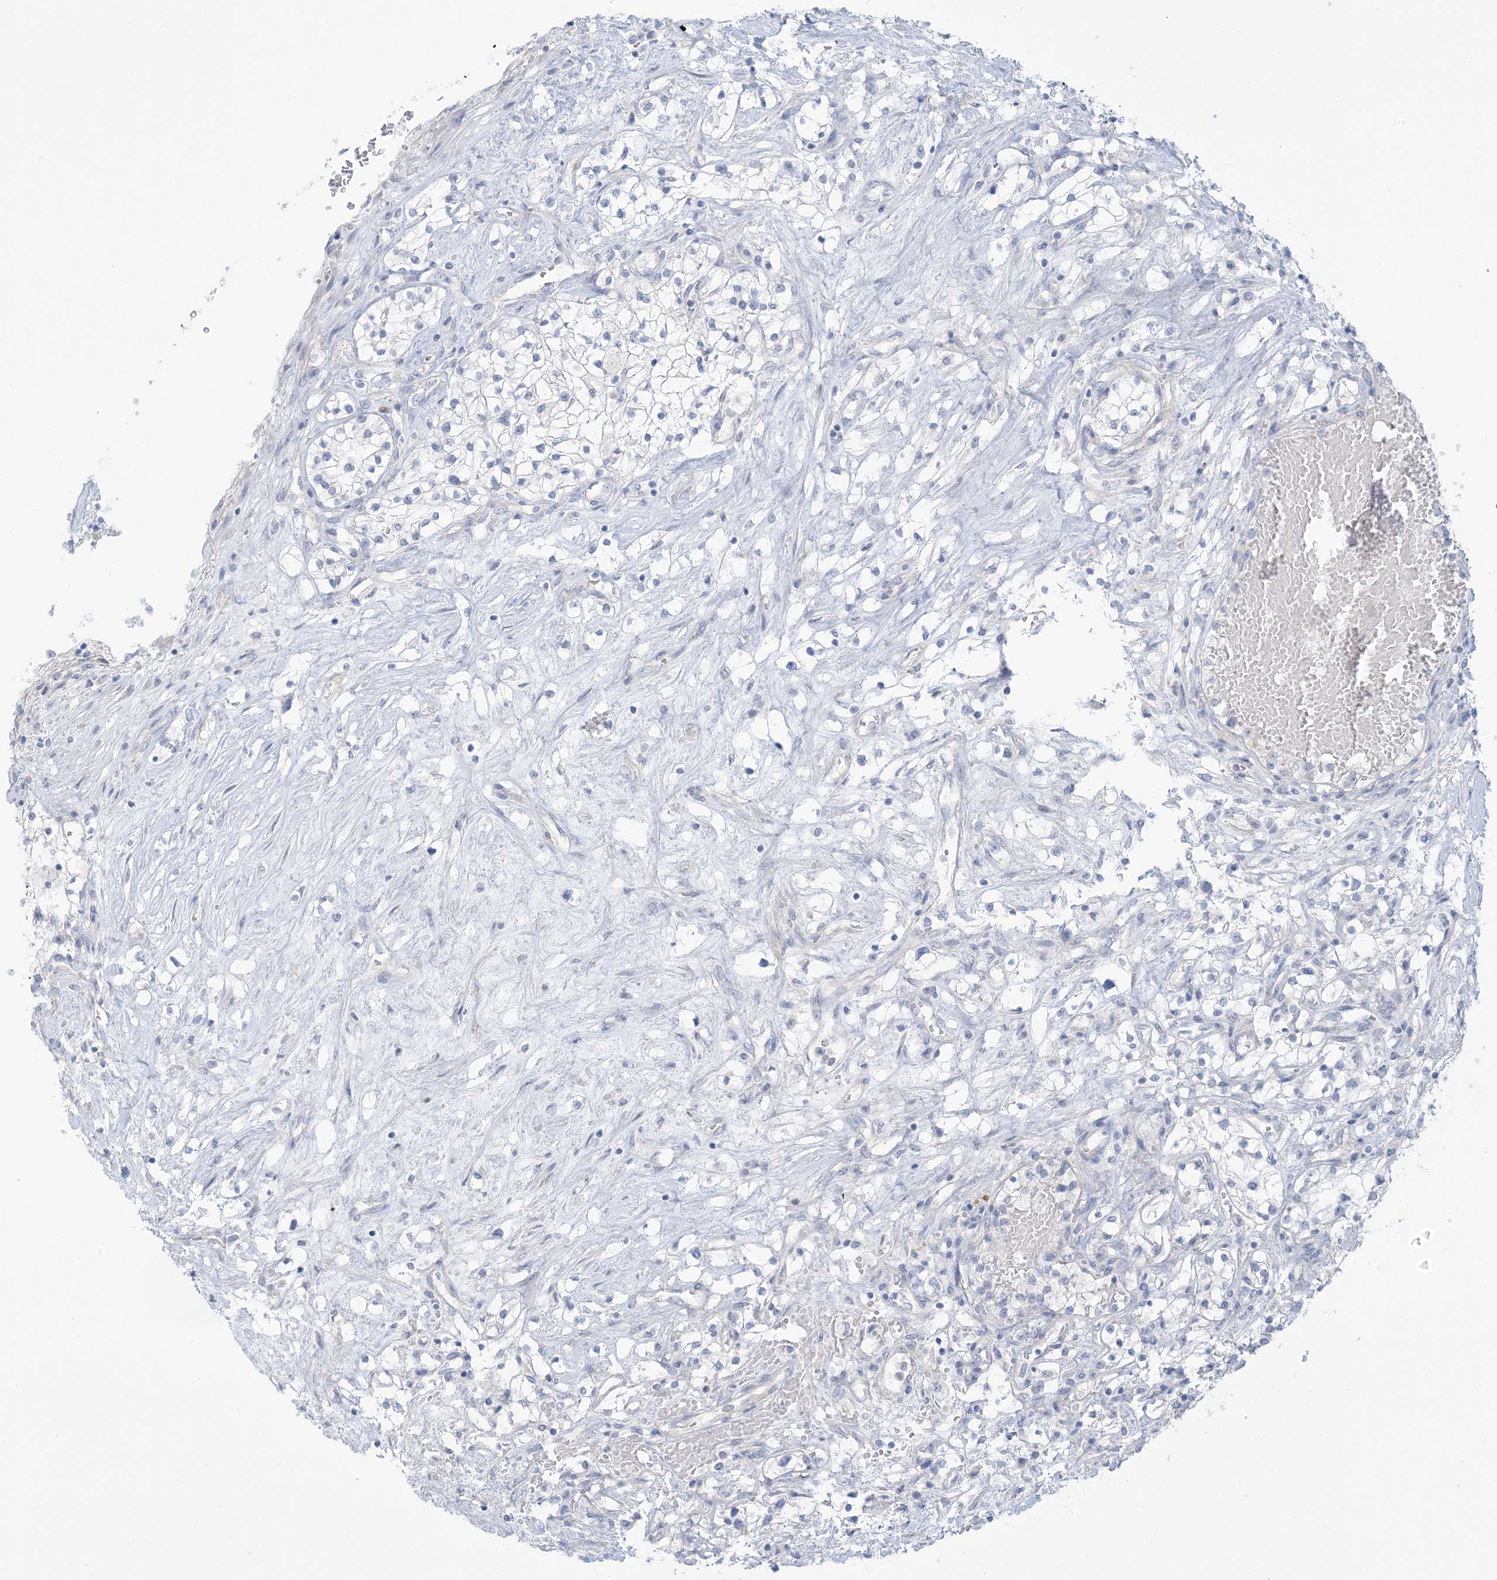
{"staining": {"intensity": "negative", "quantity": "none", "location": "none"}, "tissue": "renal cancer", "cell_type": "Tumor cells", "image_type": "cancer", "snomed": [{"axis": "morphology", "description": "Normal tissue, NOS"}, {"axis": "morphology", "description": "Adenocarcinoma, NOS"}, {"axis": "topography", "description": "Kidney"}], "caption": "IHC photomicrograph of neoplastic tissue: human renal cancer (adenocarcinoma) stained with DAB (3,3'-diaminobenzidine) shows no significant protein expression in tumor cells. (Immunohistochemistry (ihc), brightfield microscopy, high magnification).", "gene": "MTHFD2L", "patient": {"sex": "male", "age": 68}}